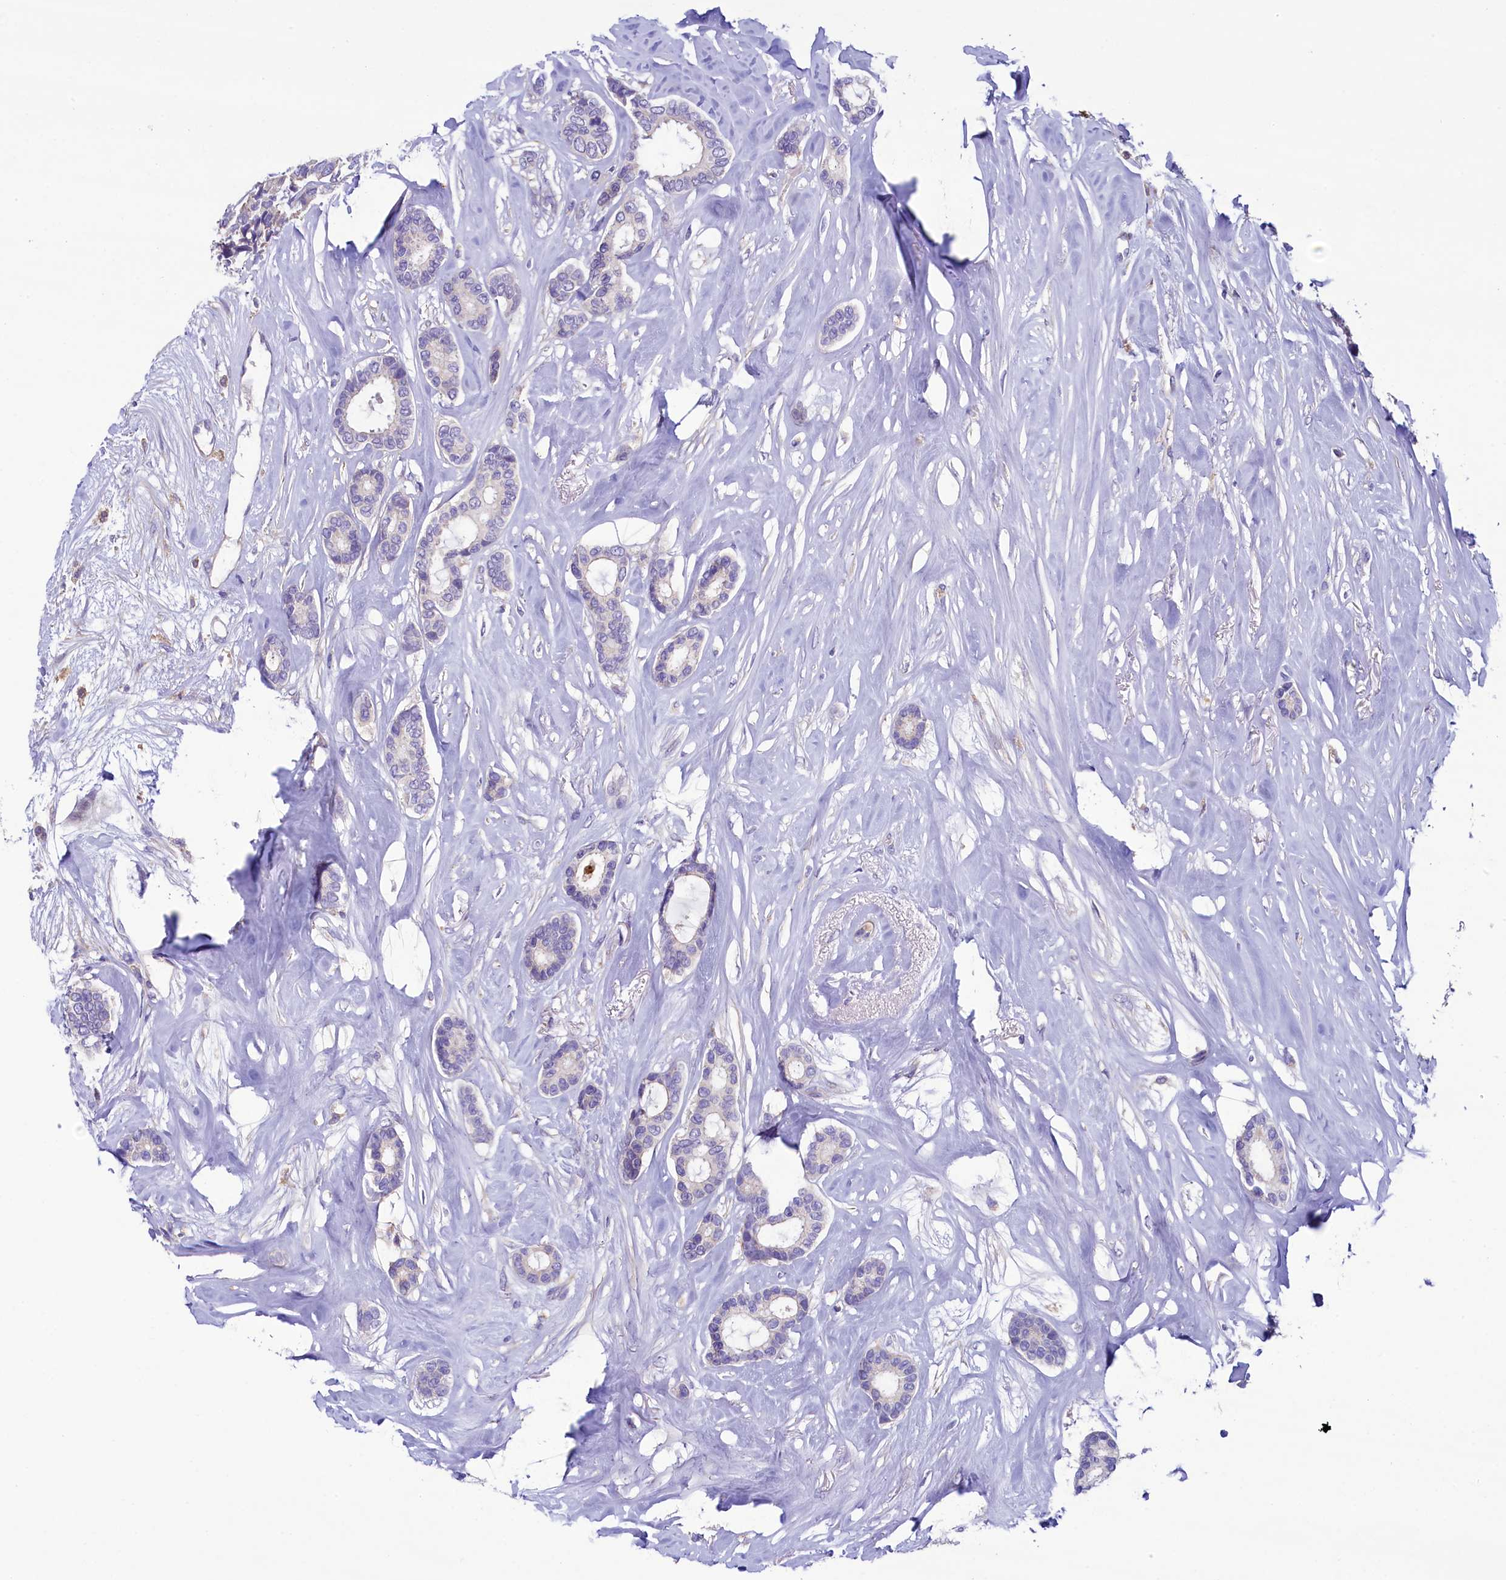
{"staining": {"intensity": "negative", "quantity": "none", "location": "none"}, "tissue": "breast cancer", "cell_type": "Tumor cells", "image_type": "cancer", "snomed": [{"axis": "morphology", "description": "Duct carcinoma"}, {"axis": "topography", "description": "Breast"}], "caption": "DAB immunohistochemical staining of human breast cancer (intraductal carcinoma) displays no significant positivity in tumor cells.", "gene": "KRBOX5", "patient": {"sex": "female", "age": 87}}